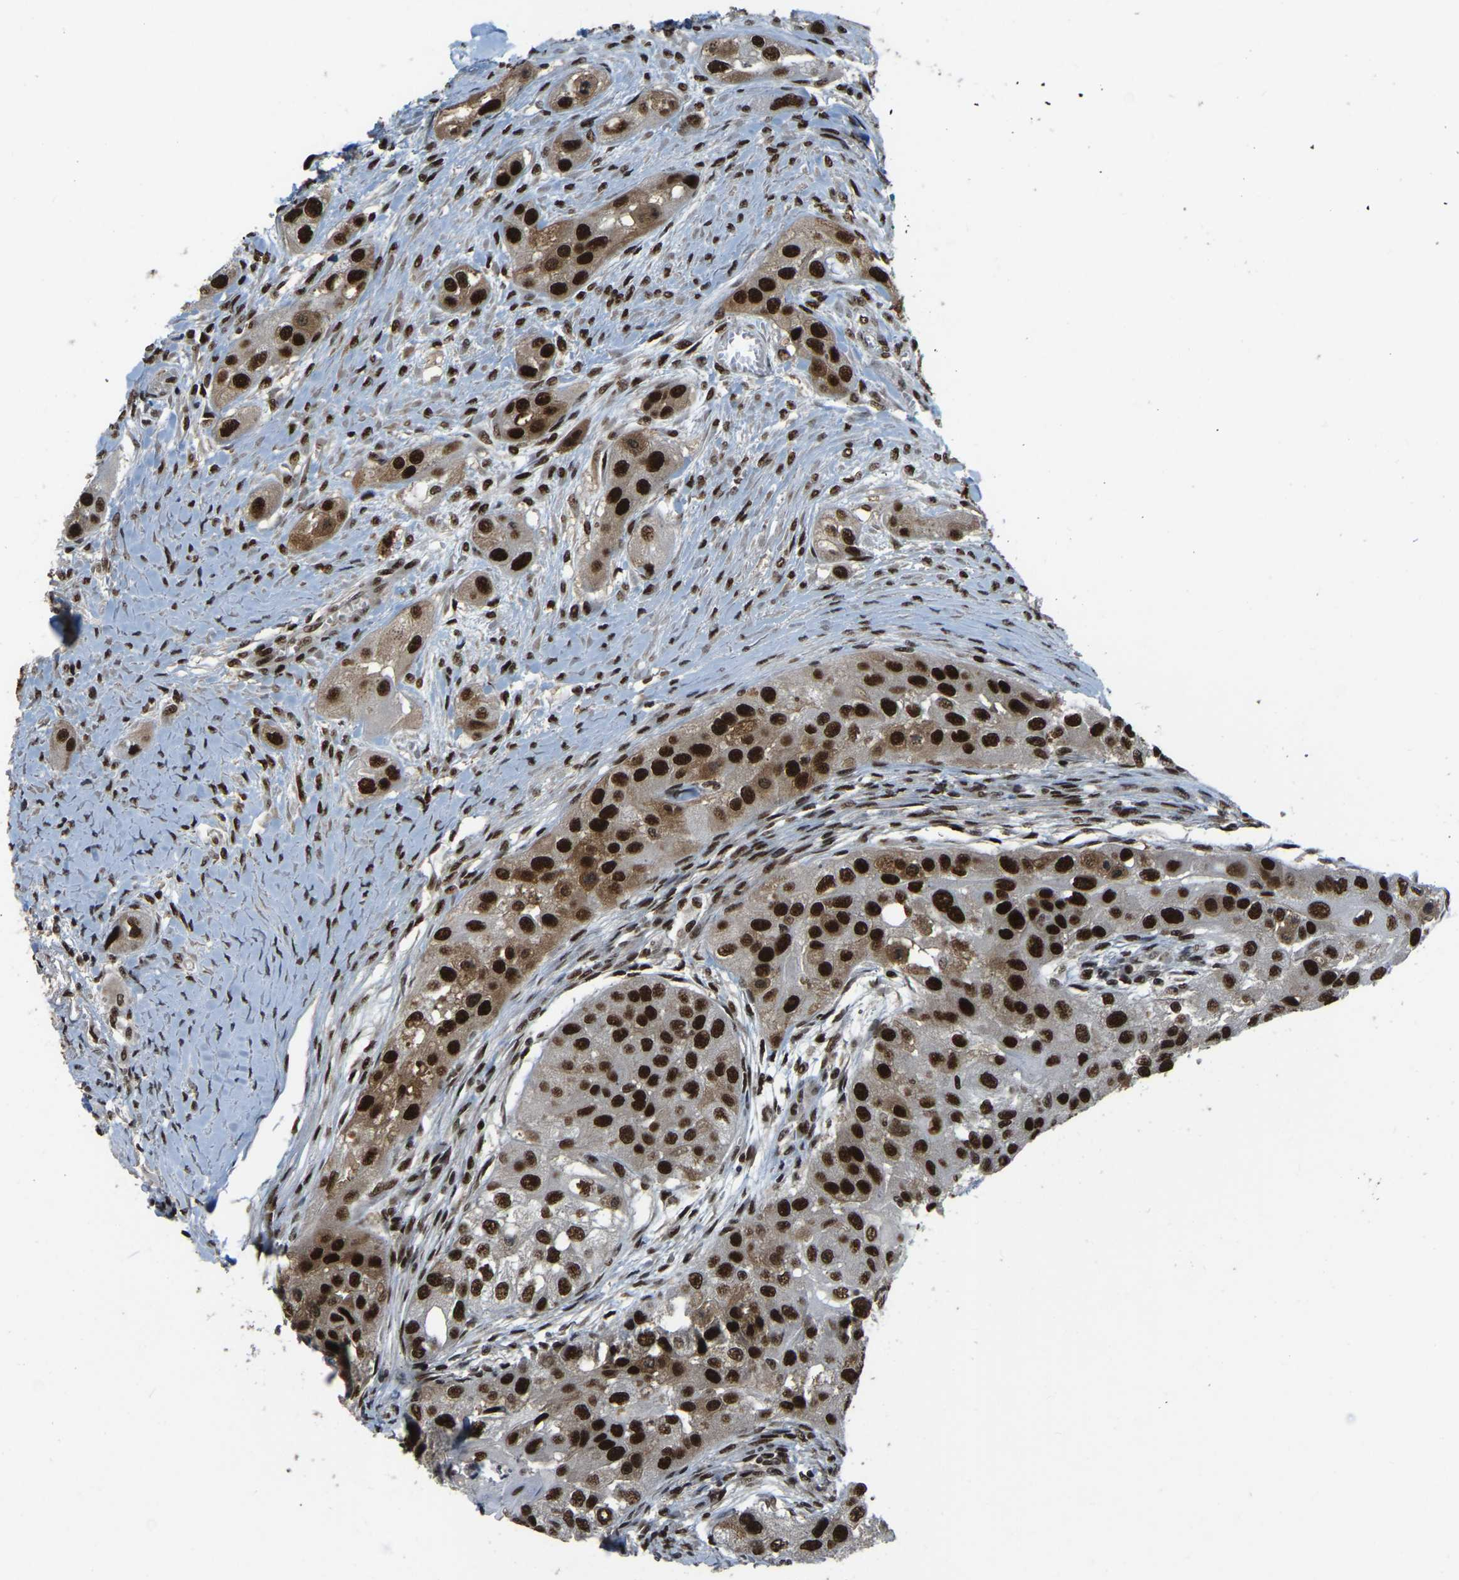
{"staining": {"intensity": "strong", "quantity": ">75%", "location": "nuclear"}, "tissue": "head and neck cancer", "cell_type": "Tumor cells", "image_type": "cancer", "snomed": [{"axis": "morphology", "description": "Normal tissue, NOS"}, {"axis": "morphology", "description": "Squamous cell carcinoma, NOS"}, {"axis": "topography", "description": "Skeletal muscle"}, {"axis": "topography", "description": "Head-Neck"}], "caption": "The micrograph demonstrates a brown stain indicating the presence of a protein in the nuclear of tumor cells in squamous cell carcinoma (head and neck).", "gene": "TBL1XR1", "patient": {"sex": "male", "age": 51}}